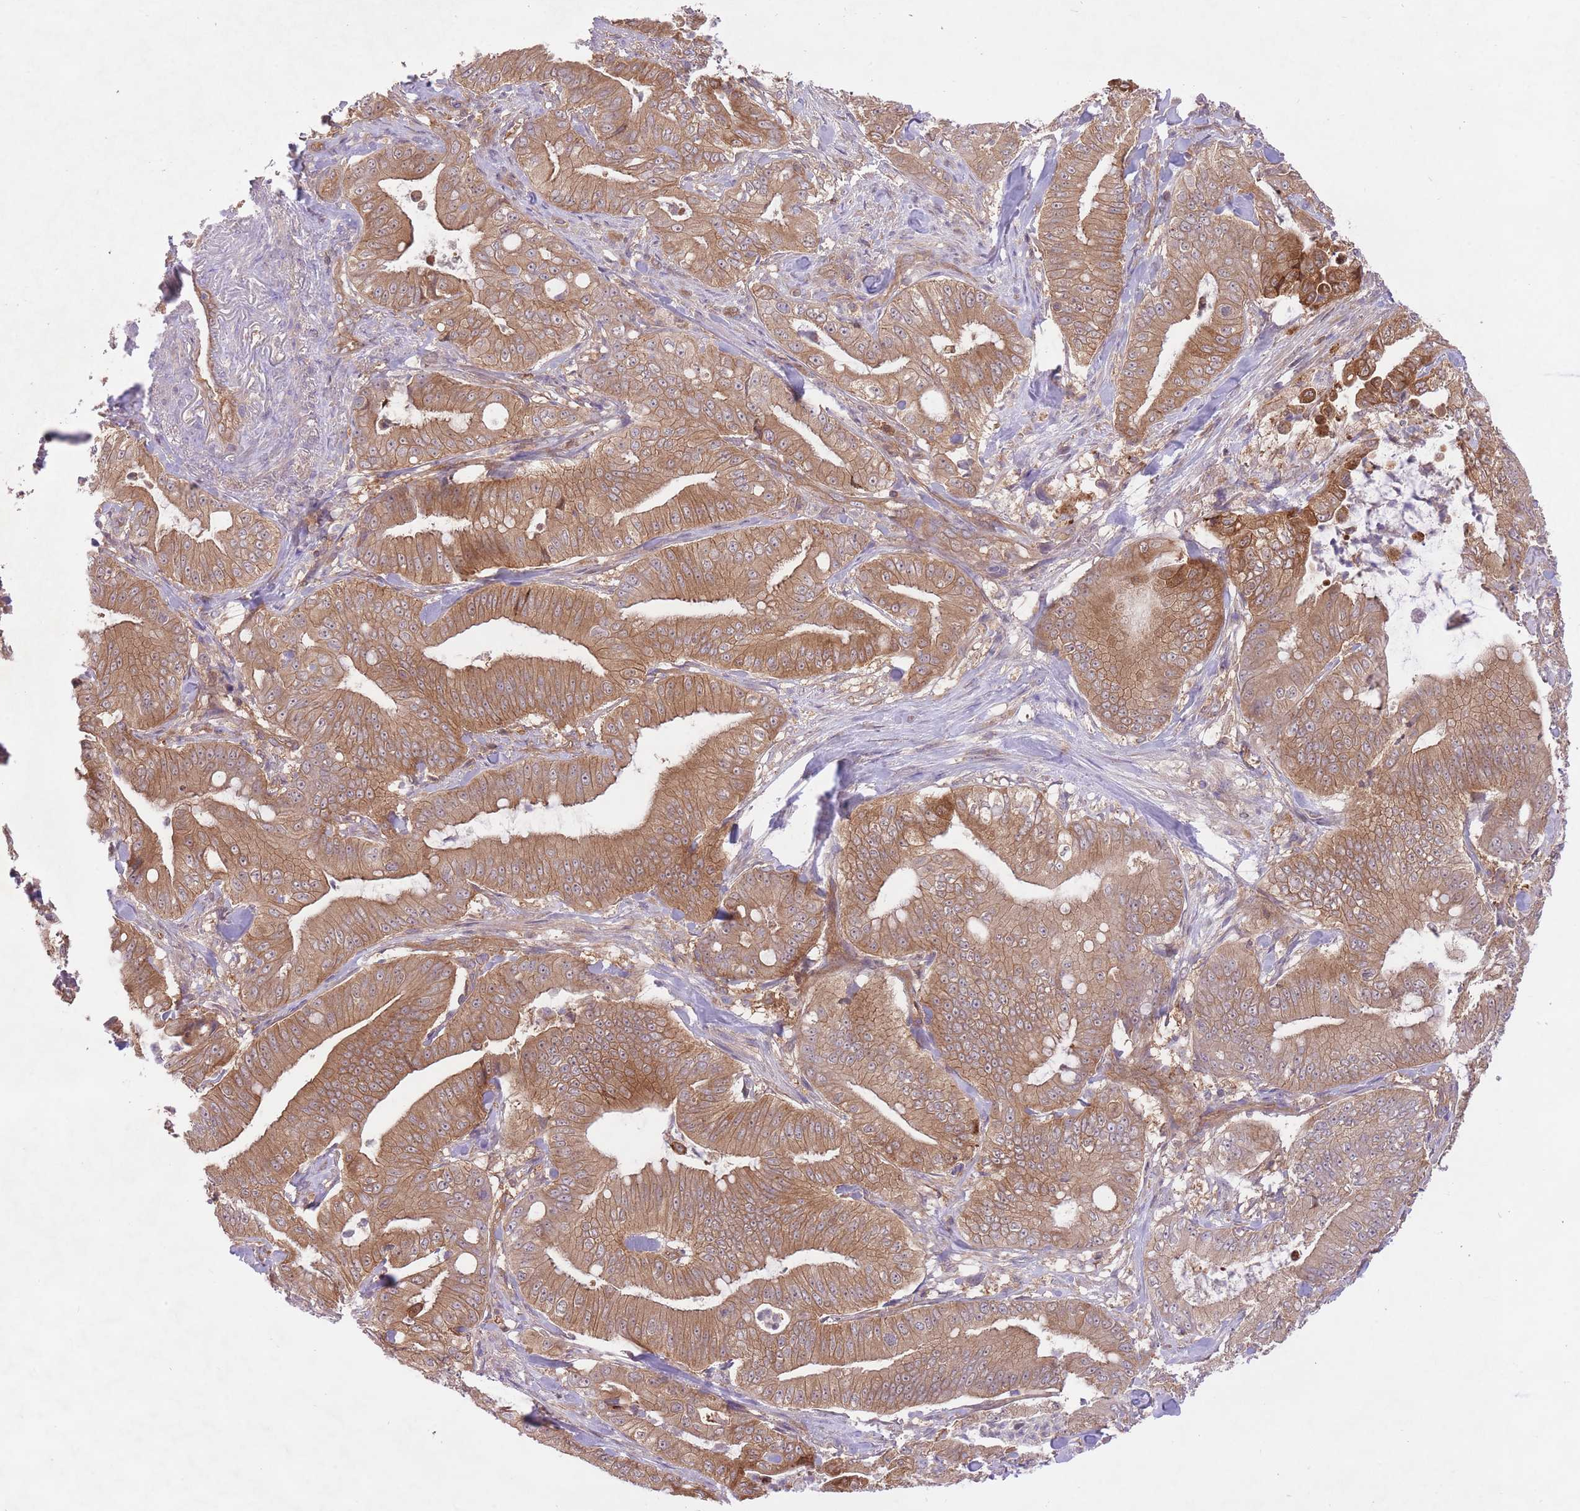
{"staining": {"intensity": "moderate", "quantity": ">75%", "location": "cytoplasmic/membranous"}, "tissue": "pancreatic cancer", "cell_type": "Tumor cells", "image_type": "cancer", "snomed": [{"axis": "morphology", "description": "Adenocarcinoma, NOS"}, {"axis": "topography", "description": "Pancreas"}], "caption": "Immunohistochemical staining of pancreatic cancer (adenocarcinoma) demonstrates medium levels of moderate cytoplasmic/membranous staining in about >75% of tumor cells. (IHC, brightfield microscopy, high magnification).", "gene": "PREP", "patient": {"sex": "male", "age": 71}}